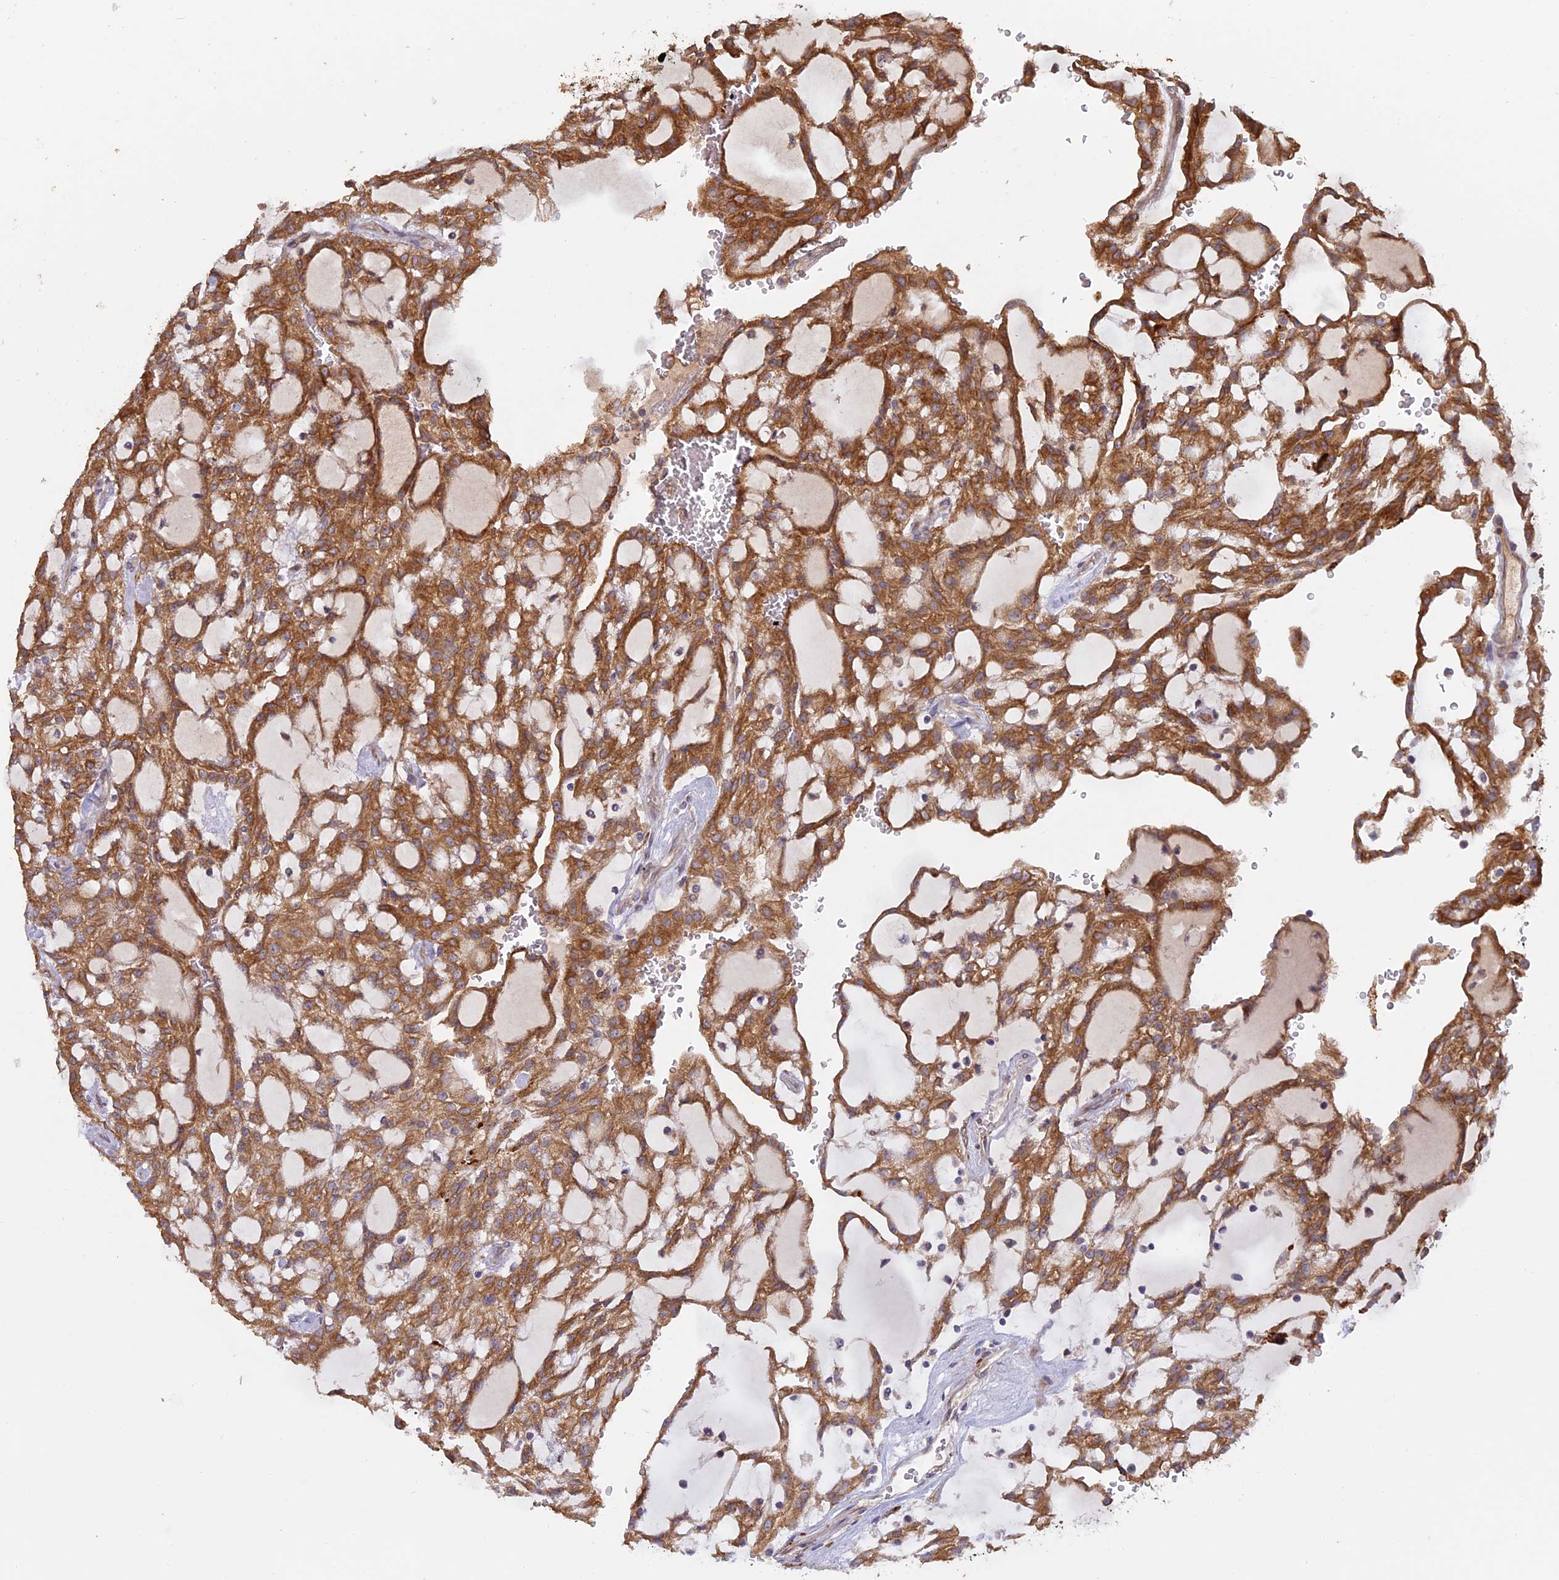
{"staining": {"intensity": "moderate", "quantity": ">75%", "location": "cytoplasmic/membranous"}, "tissue": "renal cancer", "cell_type": "Tumor cells", "image_type": "cancer", "snomed": [{"axis": "morphology", "description": "Adenocarcinoma, NOS"}, {"axis": "topography", "description": "Kidney"}], "caption": "Immunohistochemical staining of human renal cancer reveals medium levels of moderate cytoplasmic/membranous expression in approximately >75% of tumor cells.", "gene": "PPIC", "patient": {"sex": "male", "age": 63}}